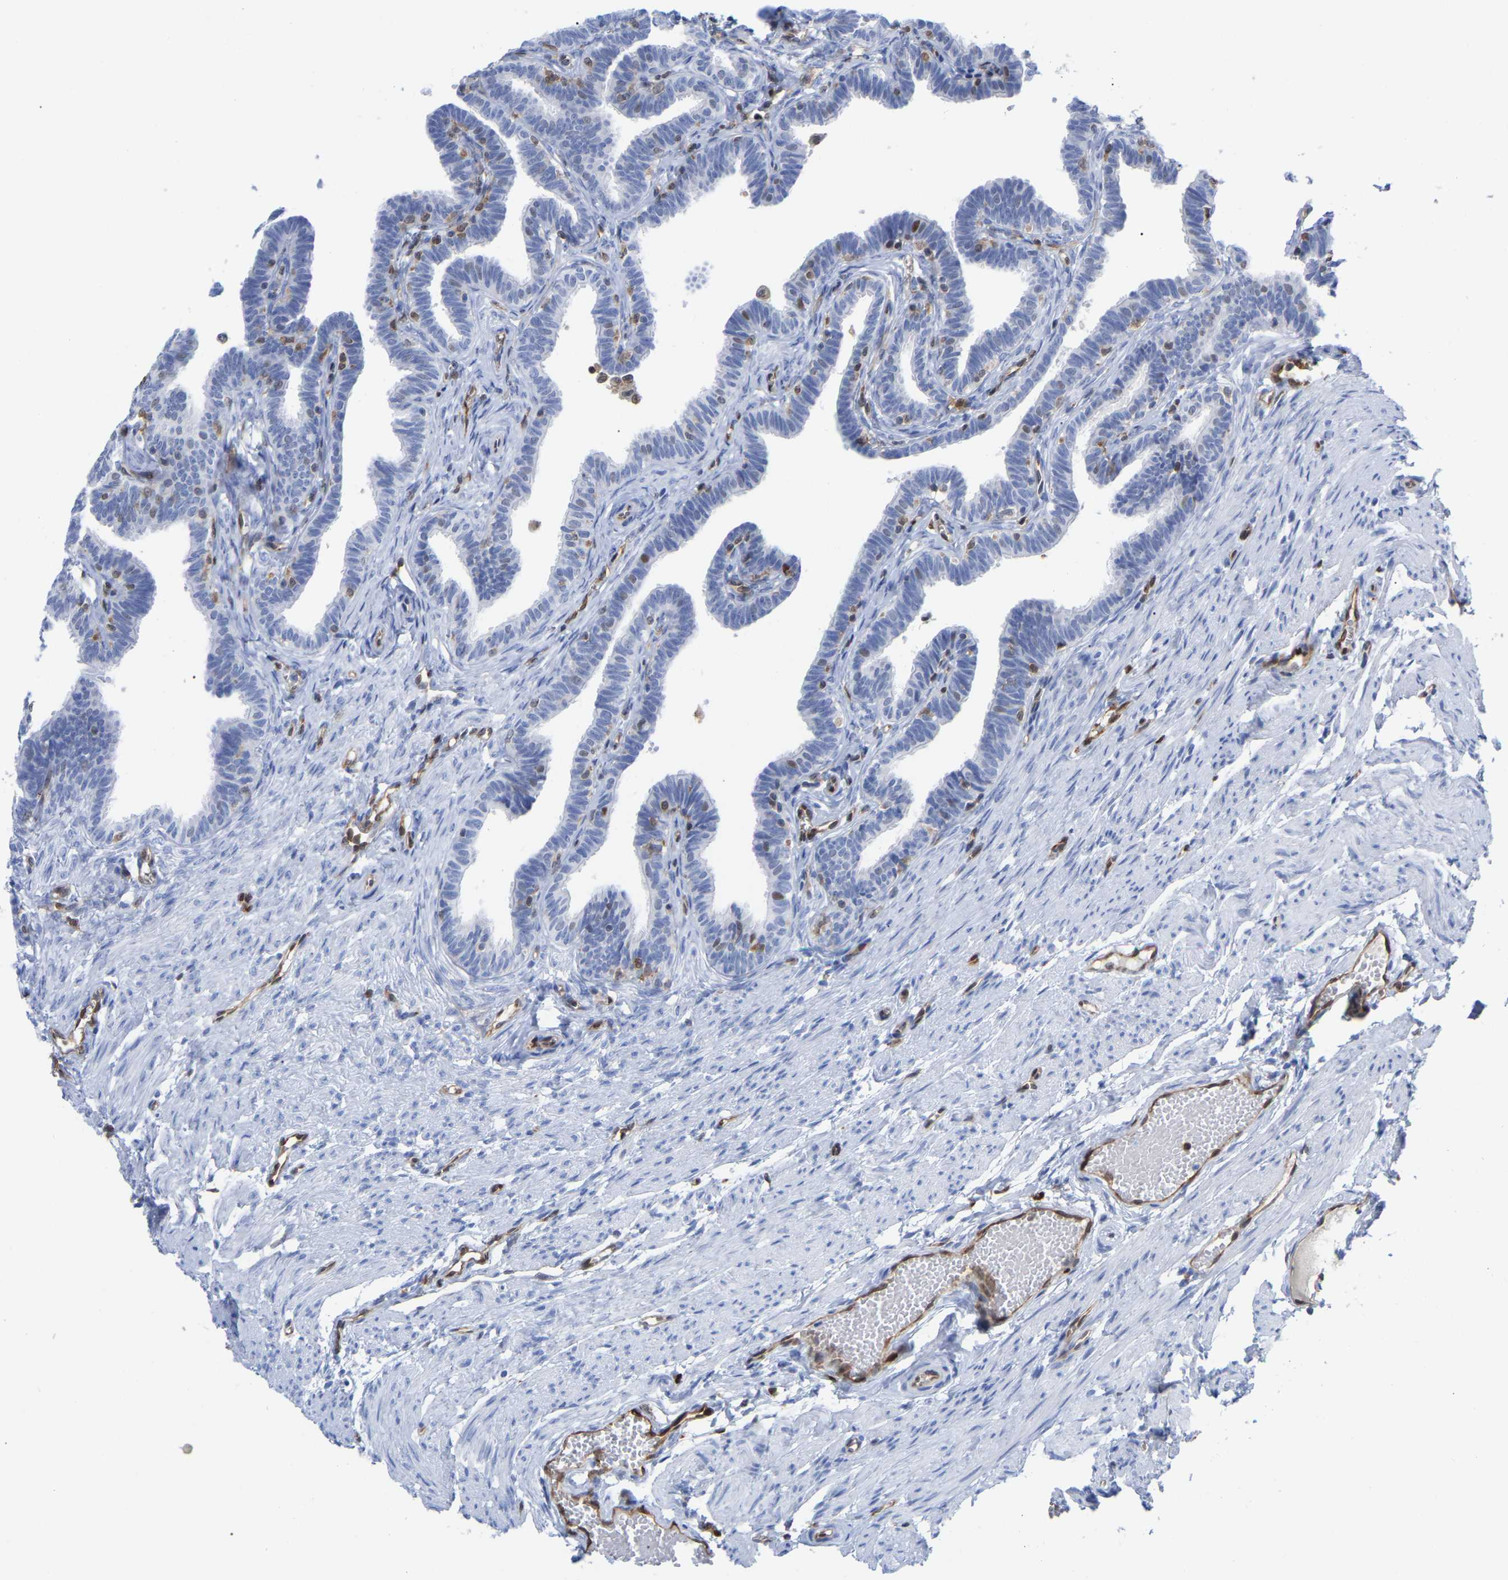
{"staining": {"intensity": "negative", "quantity": "none", "location": "none"}, "tissue": "fallopian tube", "cell_type": "Glandular cells", "image_type": "normal", "snomed": [{"axis": "morphology", "description": "Normal tissue, NOS"}, {"axis": "topography", "description": "Fallopian tube"}, {"axis": "topography", "description": "Ovary"}], "caption": "A high-resolution image shows IHC staining of benign fallopian tube, which shows no significant expression in glandular cells.", "gene": "GIMAP4", "patient": {"sex": "female", "age": 23}}